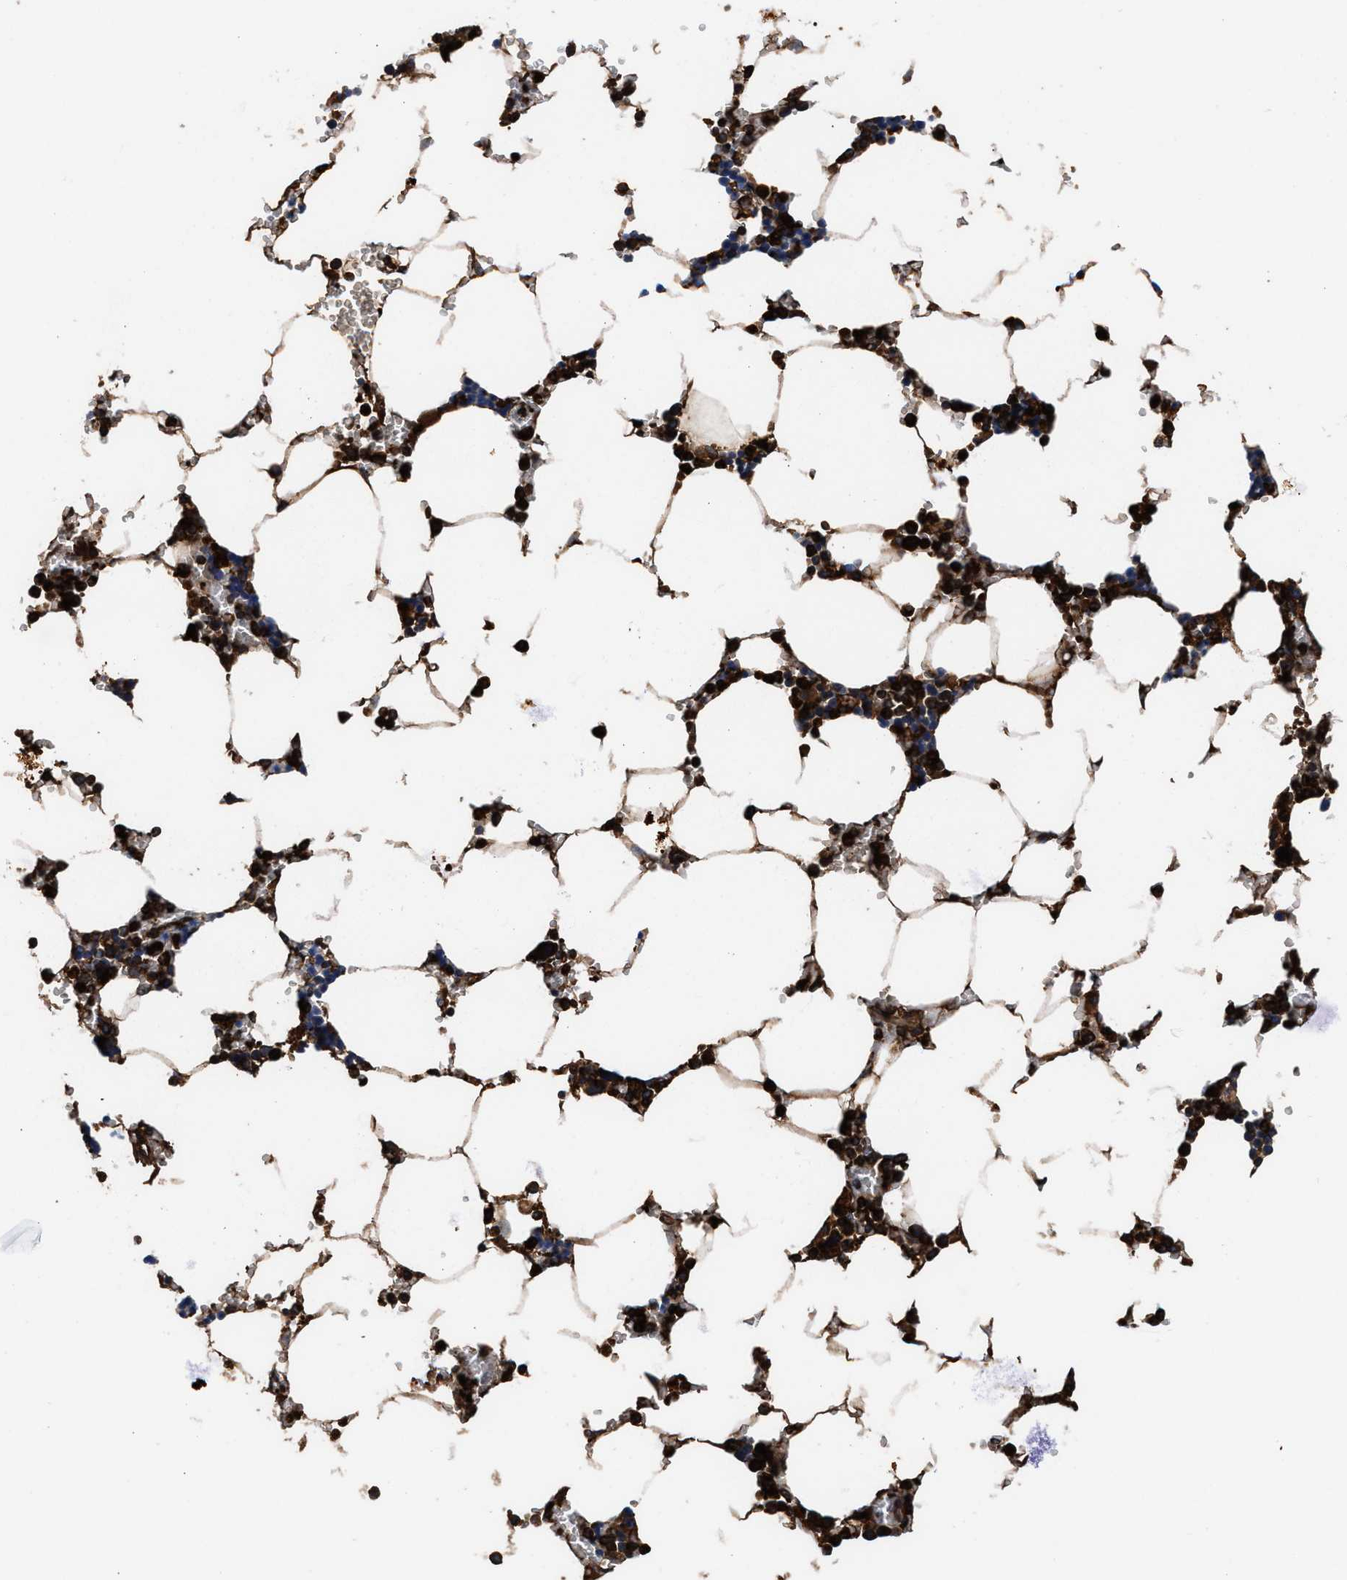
{"staining": {"intensity": "strong", "quantity": ">75%", "location": "cytoplasmic/membranous"}, "tissue": "bone marrow", "cell_type": "Hematopoietic cells", "image_type": "normal", "snomed": [{"axis": "morphology", "description": "Normal tissue, NOS"}, {"axis": "topography", "description": "Bone marrow"}], "caption": "Bone marrow stained for a protein (brown) displays strong cytoplasmic/membranous positive staining in approximately >75% of hematopoietic cells.", "gene": "ENSG00000286112", "patient": {"sex": "male", "age": 70}}